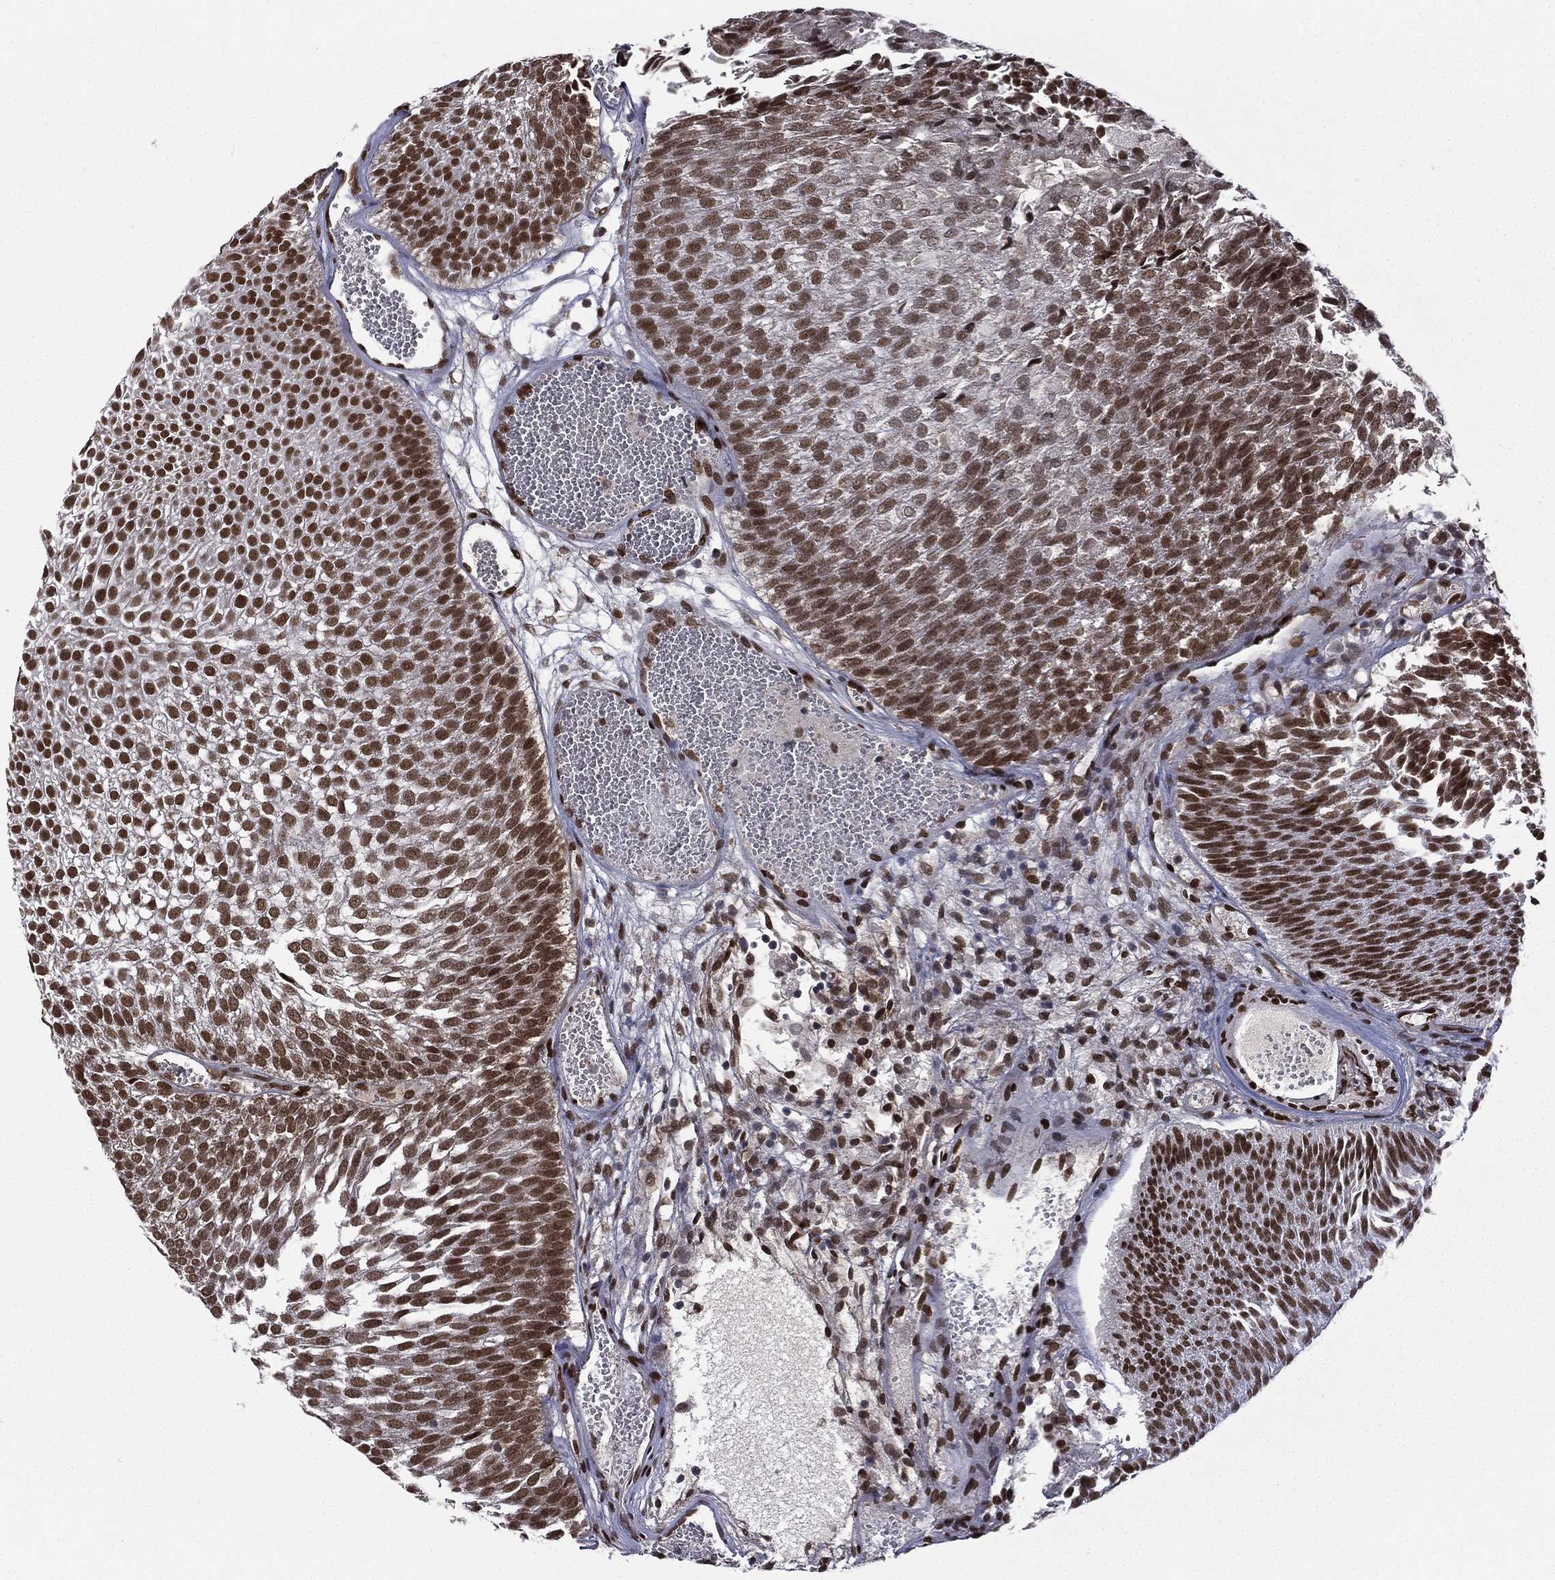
{"staining": {"intensity": "strong", "quantity": ">75%", "location": "nuclear"}, "tissue": "urothelial cancer", "cell_type": "Tumor cells", "image_type": "cancer", "snomed": [{"axis": "morphology", "description": "Urothelial carcinoma, Low grade"}, {"axis": "topography", "description": "Urinary bladder"}], "caption": "This micrograph displays IHC staining of human urothelial cancer, with high strong nuclear staining in approximately >75% of tumor cells.", "gene": "C5orf24", "patient": {"sex": "male", "age": 52}}